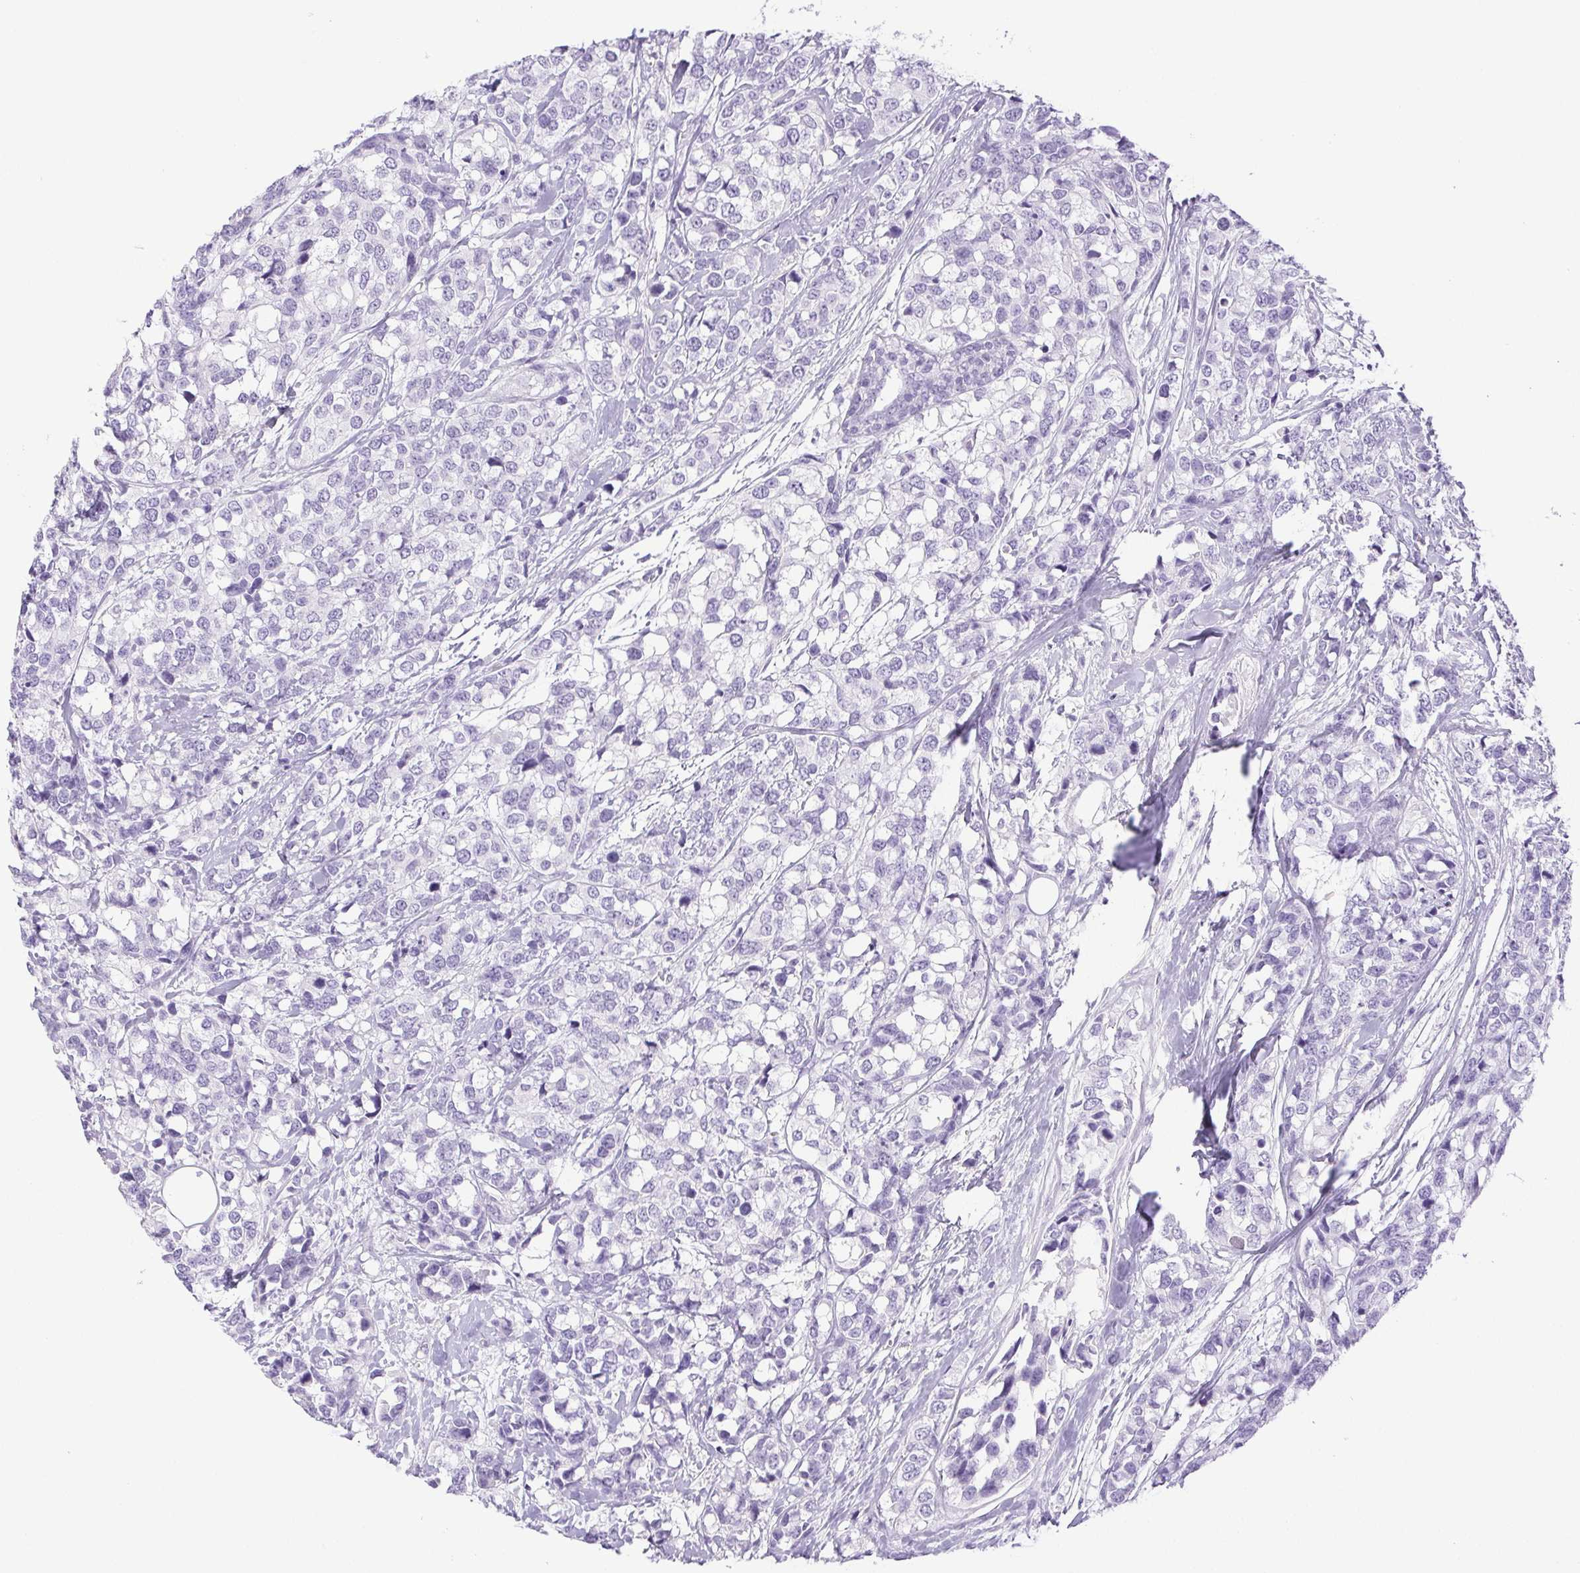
{"staining": {"intensity": "negative", "quantity": "none", "location": "none"}, "tissue": "breast cancer", "cell_type": "Tumor cells", "image_type": "cancer", "snomed": [{"axis": "morphology", "description": "Lobular carcinoma"}, {"axis": "topography", "description": "Breast"}], "caption": "Histopathology image shows no protein staining in tumor cells of lobular carcinoma (breast) tissue.", "gene": "HLA-G", "patient": {"sex": "female", "age": 59}}